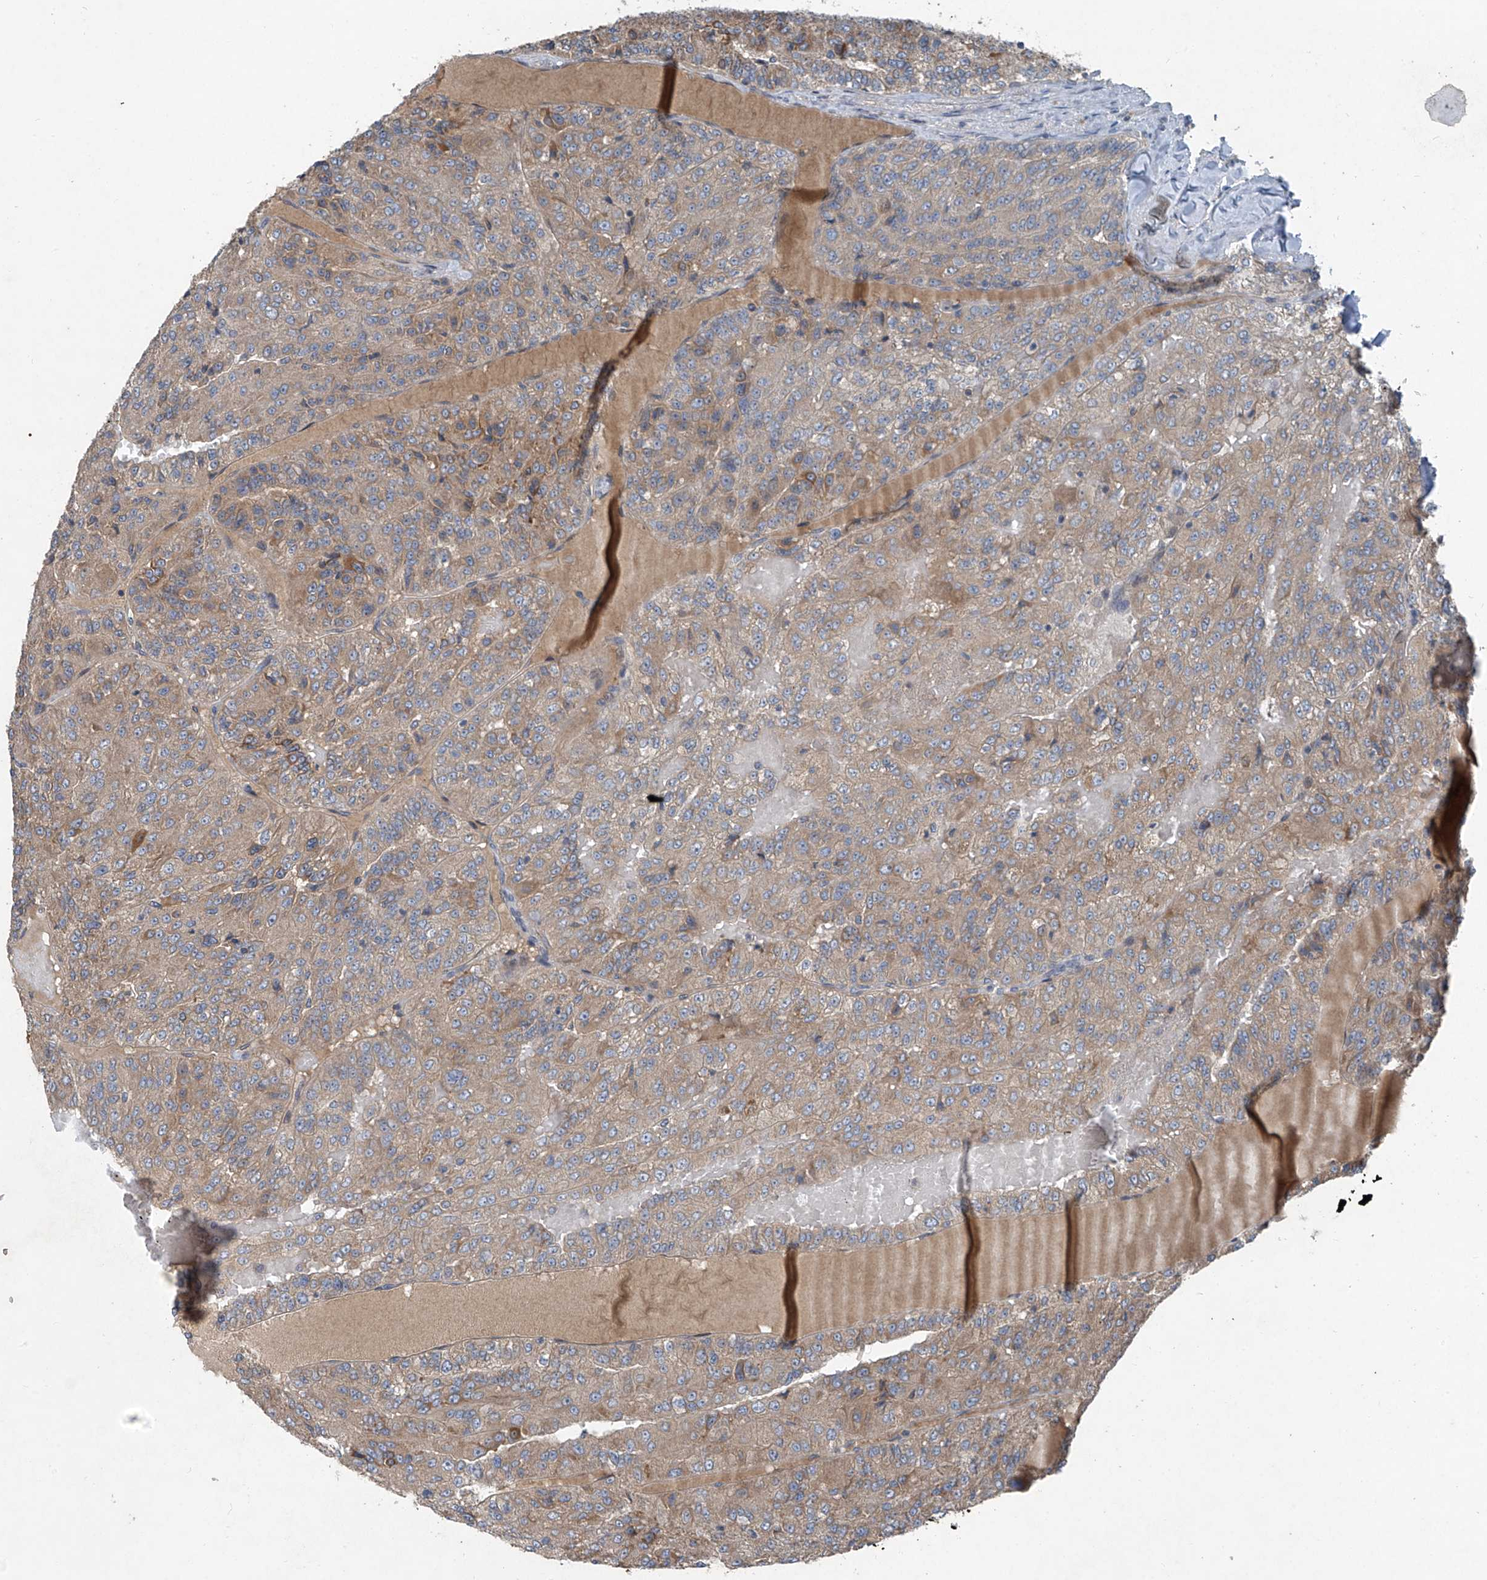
{"staining": {"intensity": "weak", "quantity": "25%-75%", "location": "cytoplasmic/membranous"}, "tissue": "renal cancer", "cell_type": "Tumor cells", "image_type": "cancer", "snomed": [{"axis": "morphology", "description": "Adenocarcinoma, NOS"}, {"axis": "topography", "description": "Kidney"}], "caption": "Protein expression analysis of adenocarcinoma (renal) demonstrates weak cytoplasmic/membranous expression in approximately 25%-75% of tumor cells.", "gene": "FOXRED2", "patient": {"sex": "female", "age": 63}}